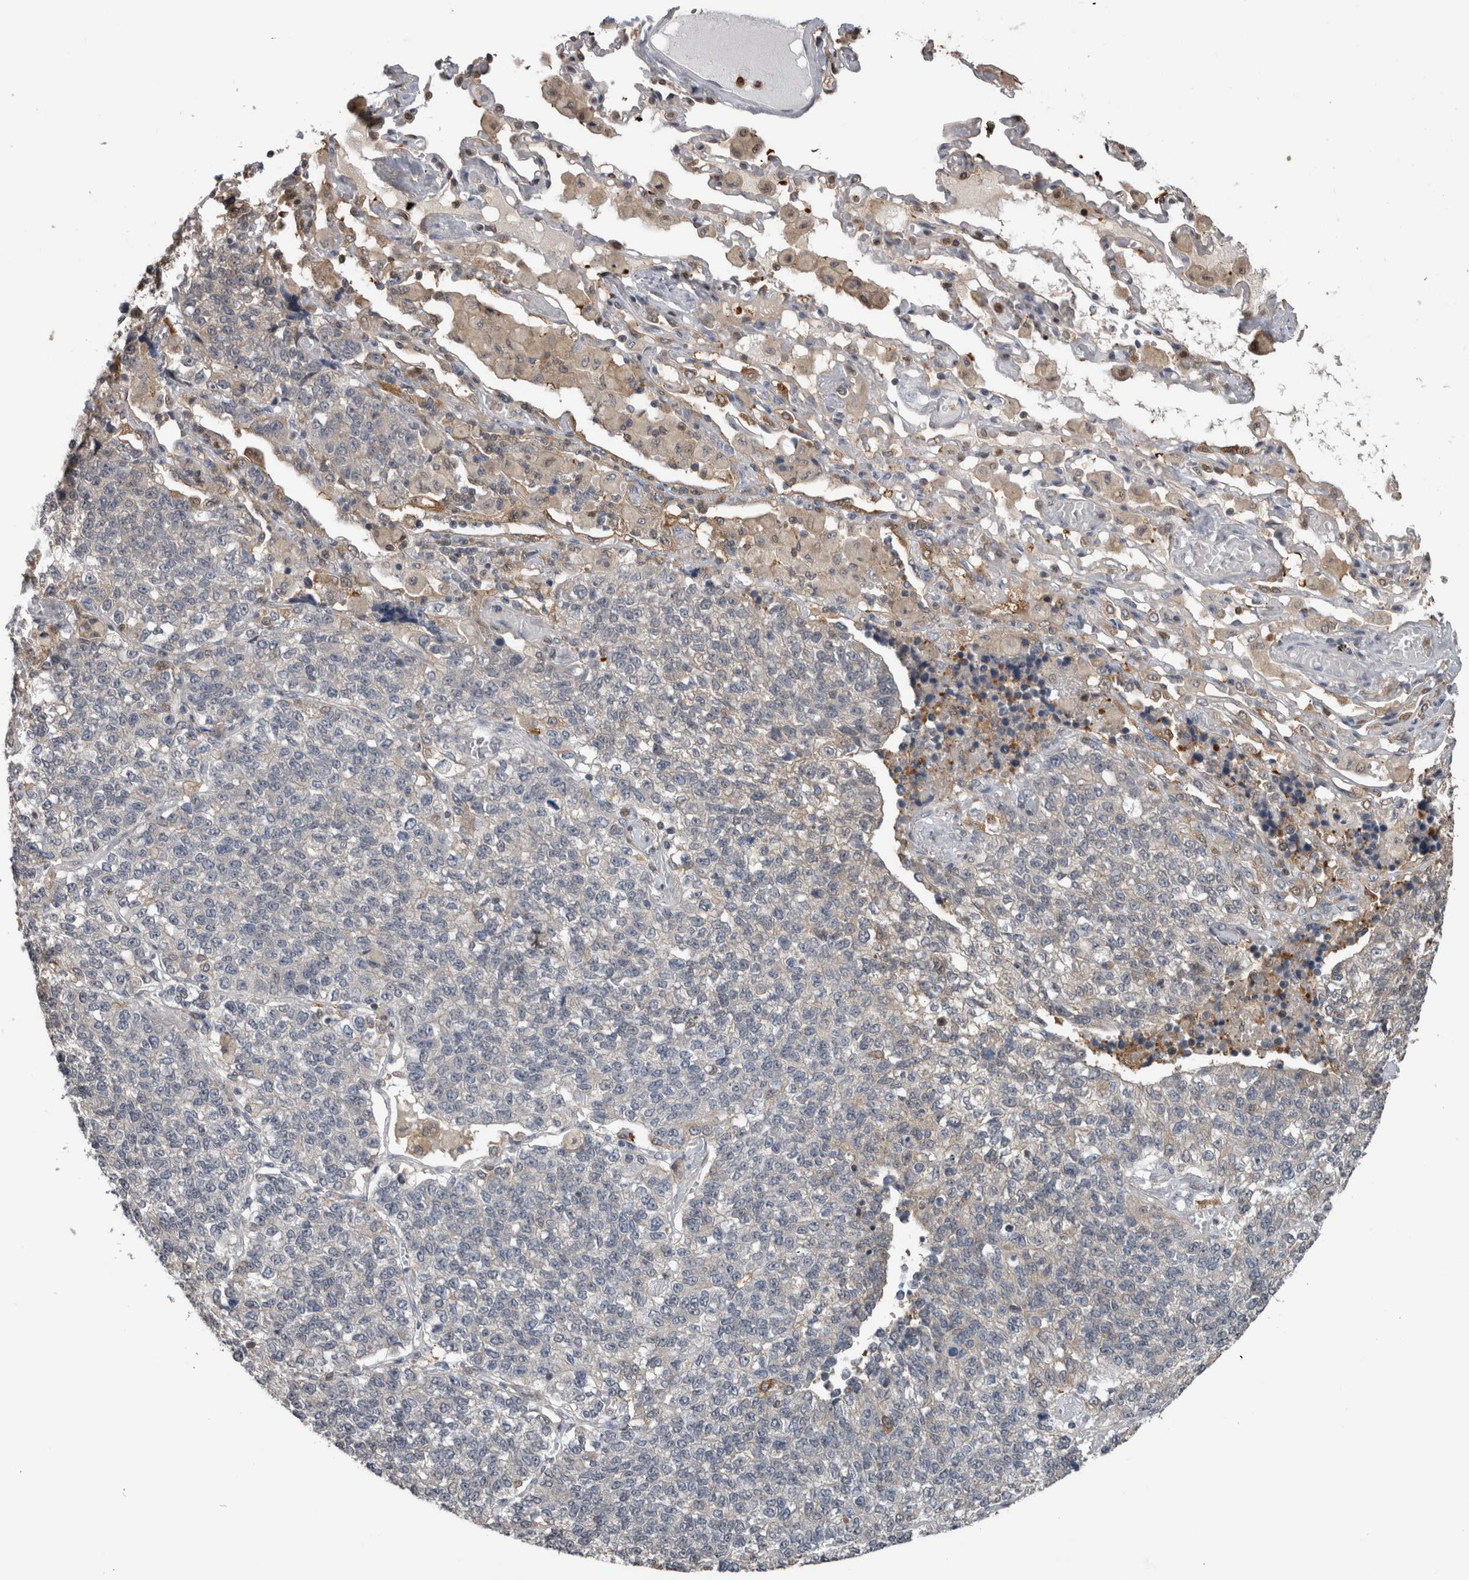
{"staining": {"intensity": "negative", "quantity": "none", "location": "none"}, "tissue": "lung cancer", "cell_type": "Tumor cells", "image_type": "cancer", "snomed": [{"axis": "morphology", "description": "Adenocarcinoma, NOS"}, {"axis": "topography", "description": "Lung"}], "caption": "Immunohistochemistry image of lung adenocarcinoma stained for a protein (brown), which shows no positivity in tumor cells.", "gene": "USH1G", "patient": {"sex": "male", "age": 49}}